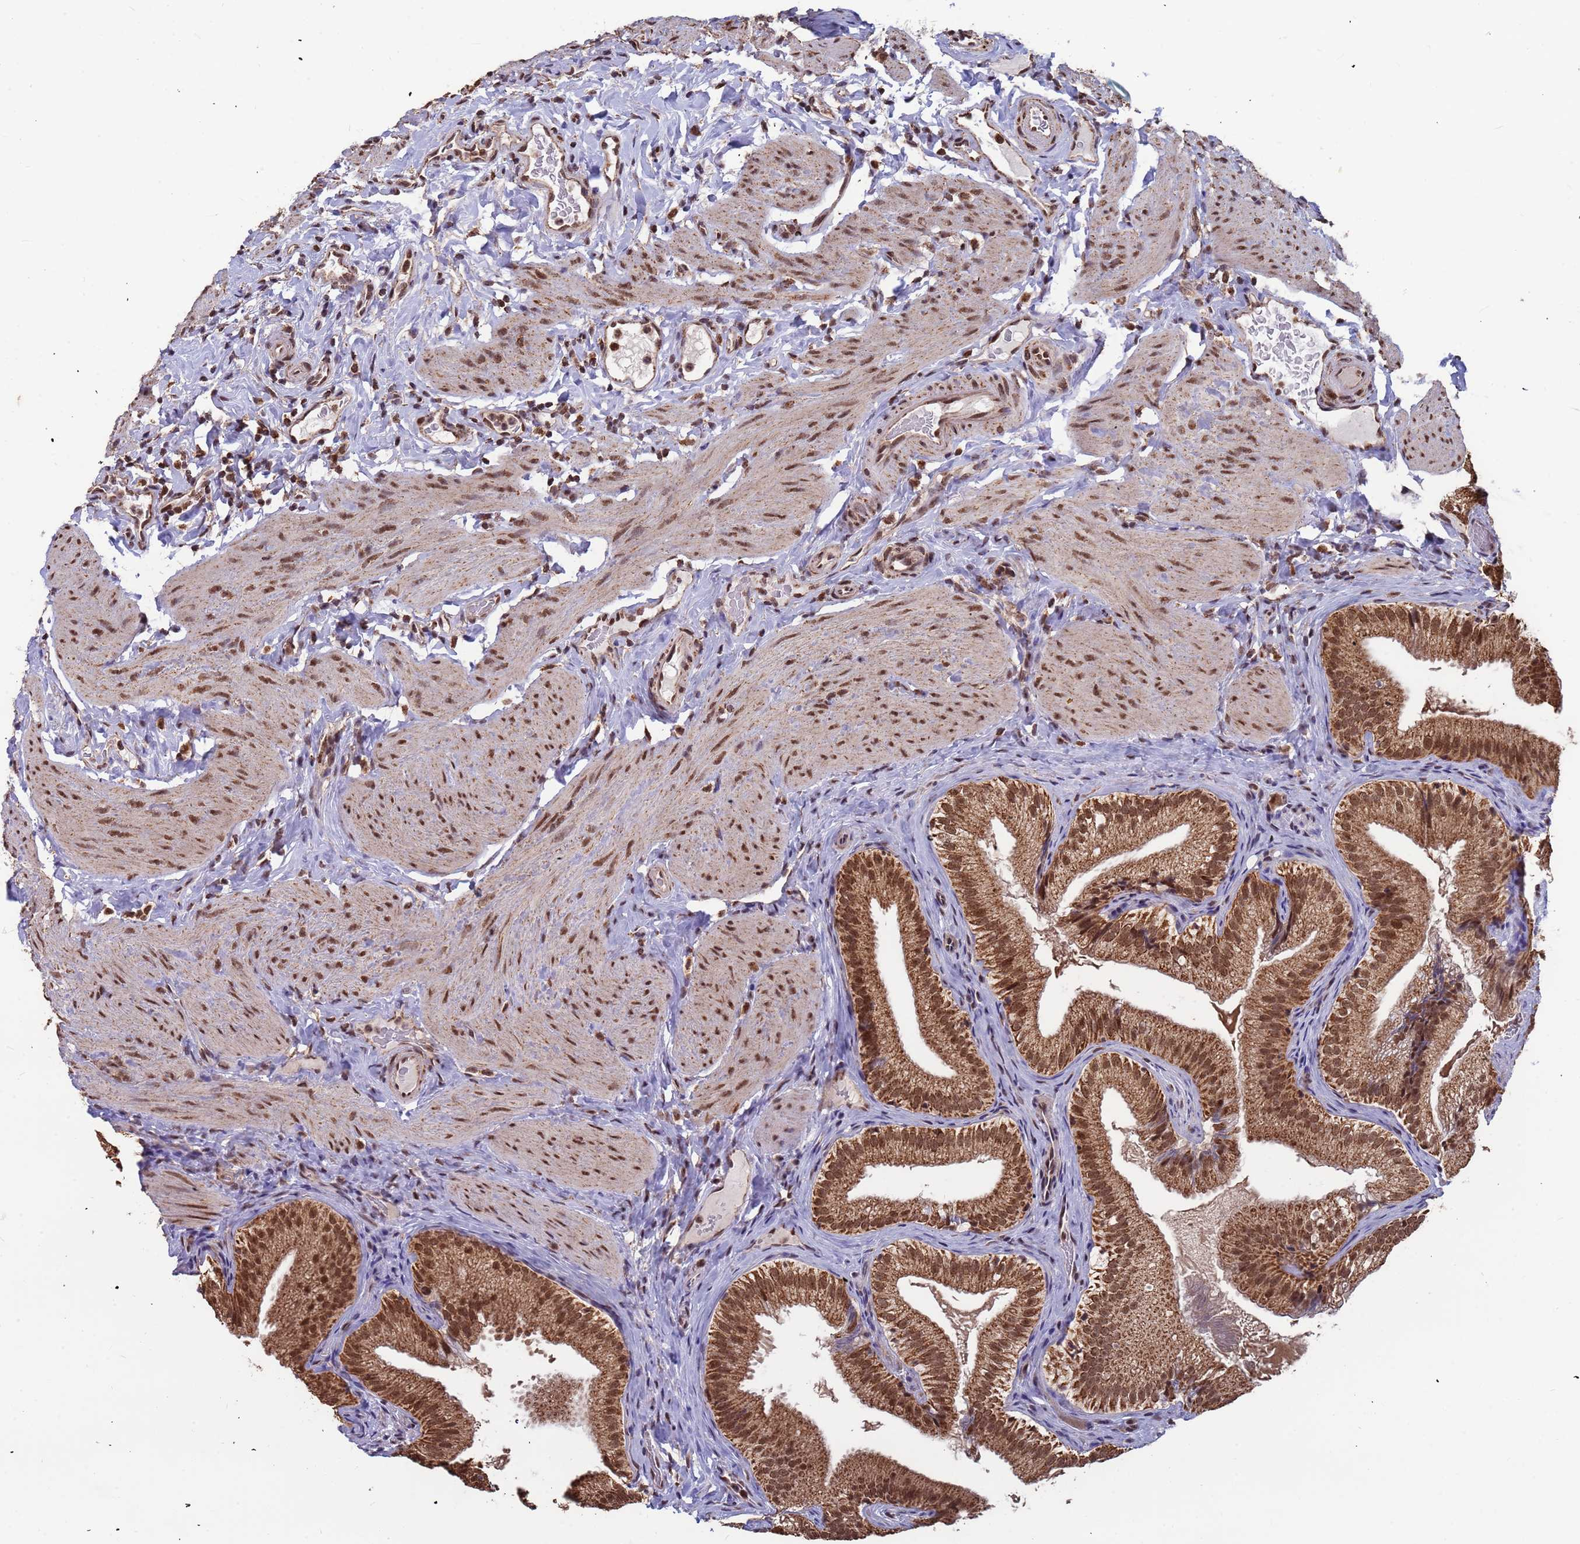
{"staining": {"intensity": "strong", "quantity": ">75%", "location": "cytoplasmic/membranous,nuclear"}, "tissue": "gallbladder", "cell_type": "Glandular cells", "image_type": "normal", "snomed": [{"axis": "morphology", "description": "Normal tissue, NOS"}, {"axis": "topography", "description": "Gallbladder"}], "caption": "Immunohistochemical staining of unremarkable gallbladder demonstrates high levels of strong cytoplasmic/membranous,nuclear positivity in approximately >75% of glandular cells. The protein of interest is shown in brown color, while the nuclei are stained blue.", "gene": "DENND2B", "patient": {"sex": "female", "age": 30}}